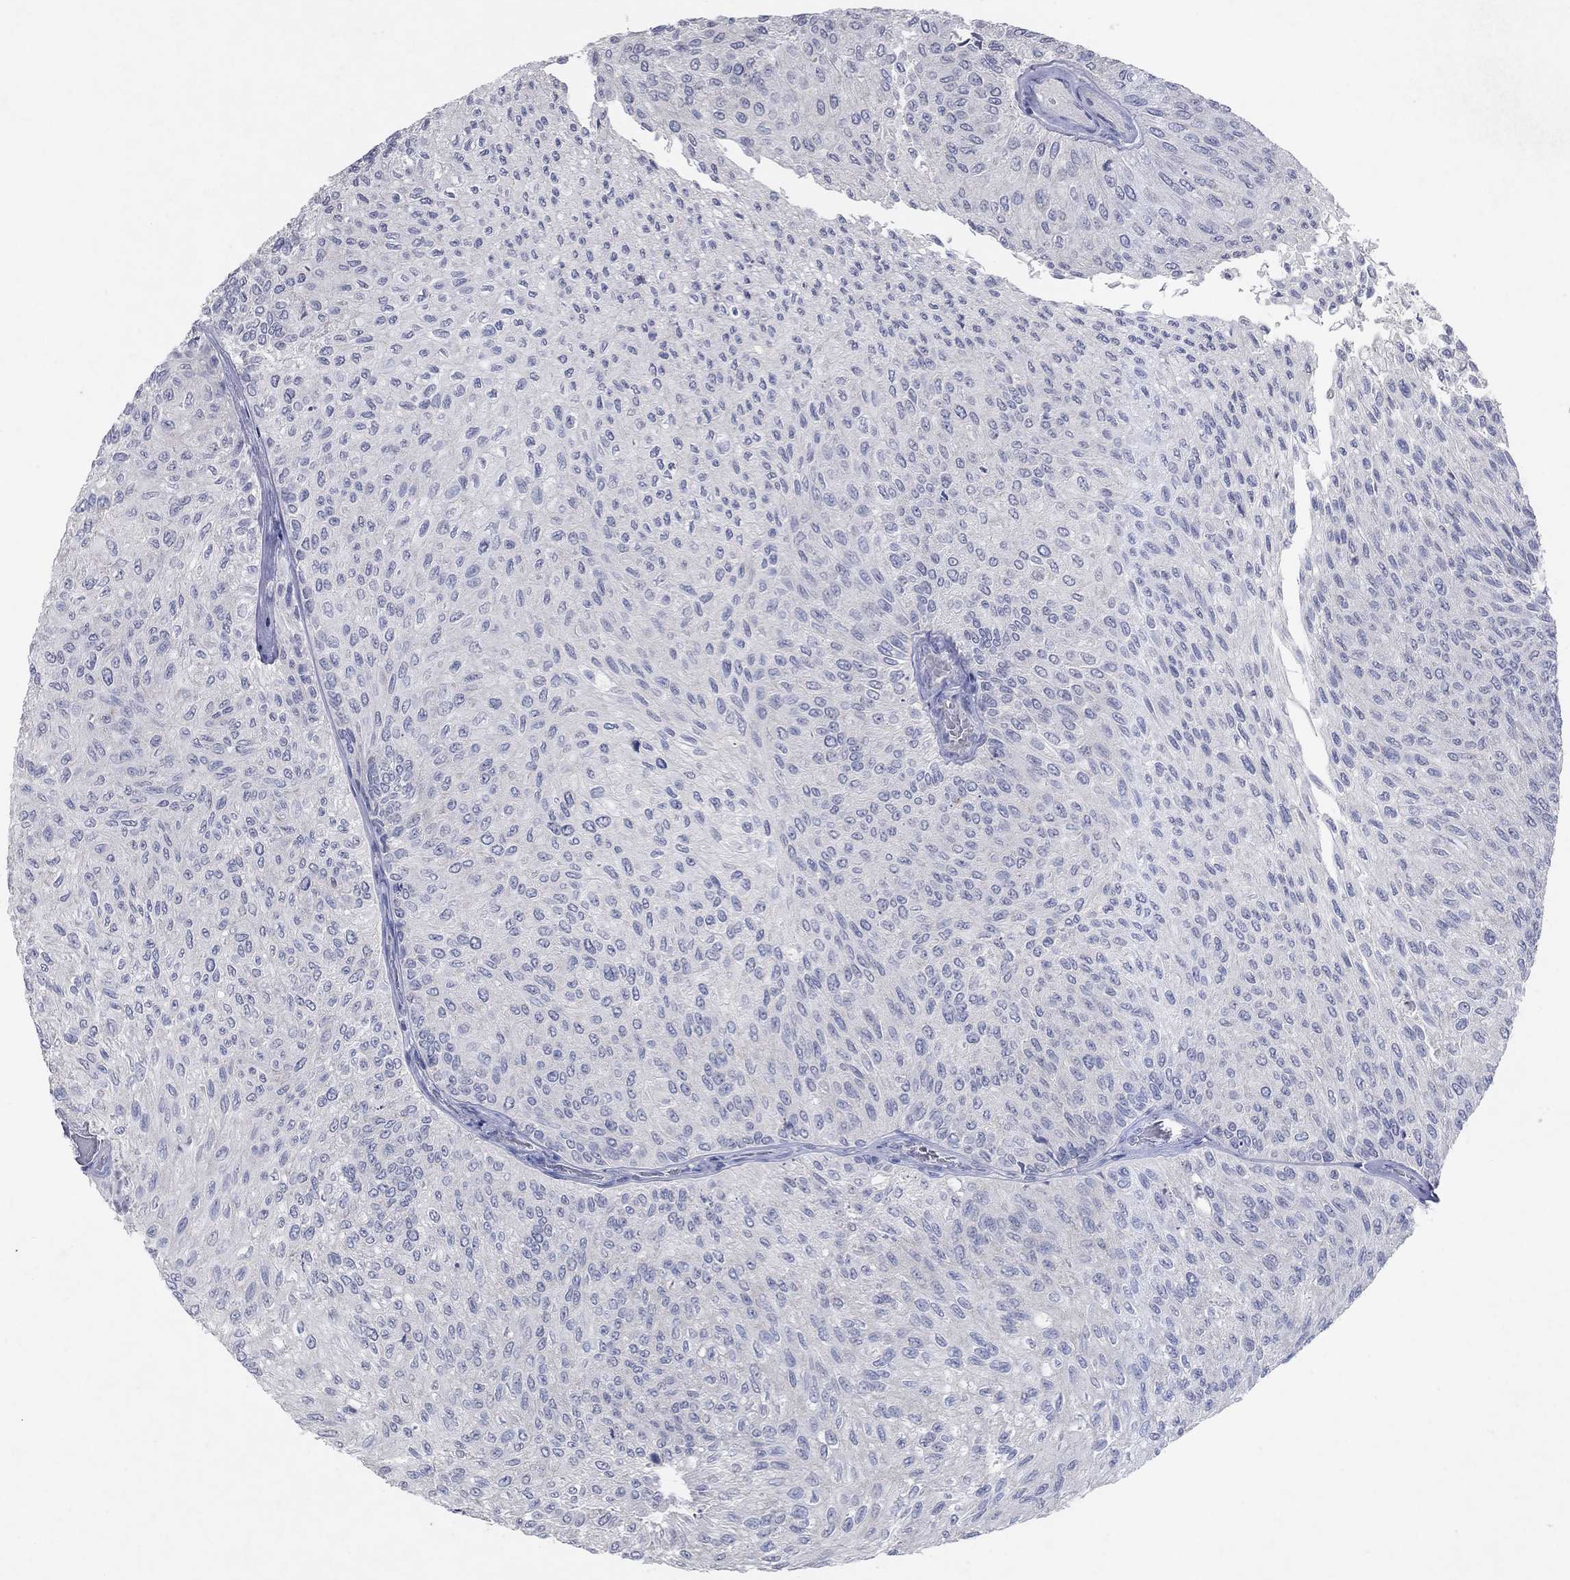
{"staining": {"intensity": "negative", "quantity": "none", "location": "none"}, "tissue": "urothelial cancer", "cell_type": "Tumor cells", "image_type": "cancer", "snomed": [{"axis": "morphology", "description": "Urothelial carcinoma, Low grade"}, {"axis": "topography", "description": "Urinary bladder"}], "caption": "IHC of human low-grade urothelial carcinoma displays no staining in tumor cells. (DAB (3,3'-diaminobenzidine) immunohistochemistry, high magnification).", "gene": "KRT40", "patient": {"sex": "male", "age": 78}}